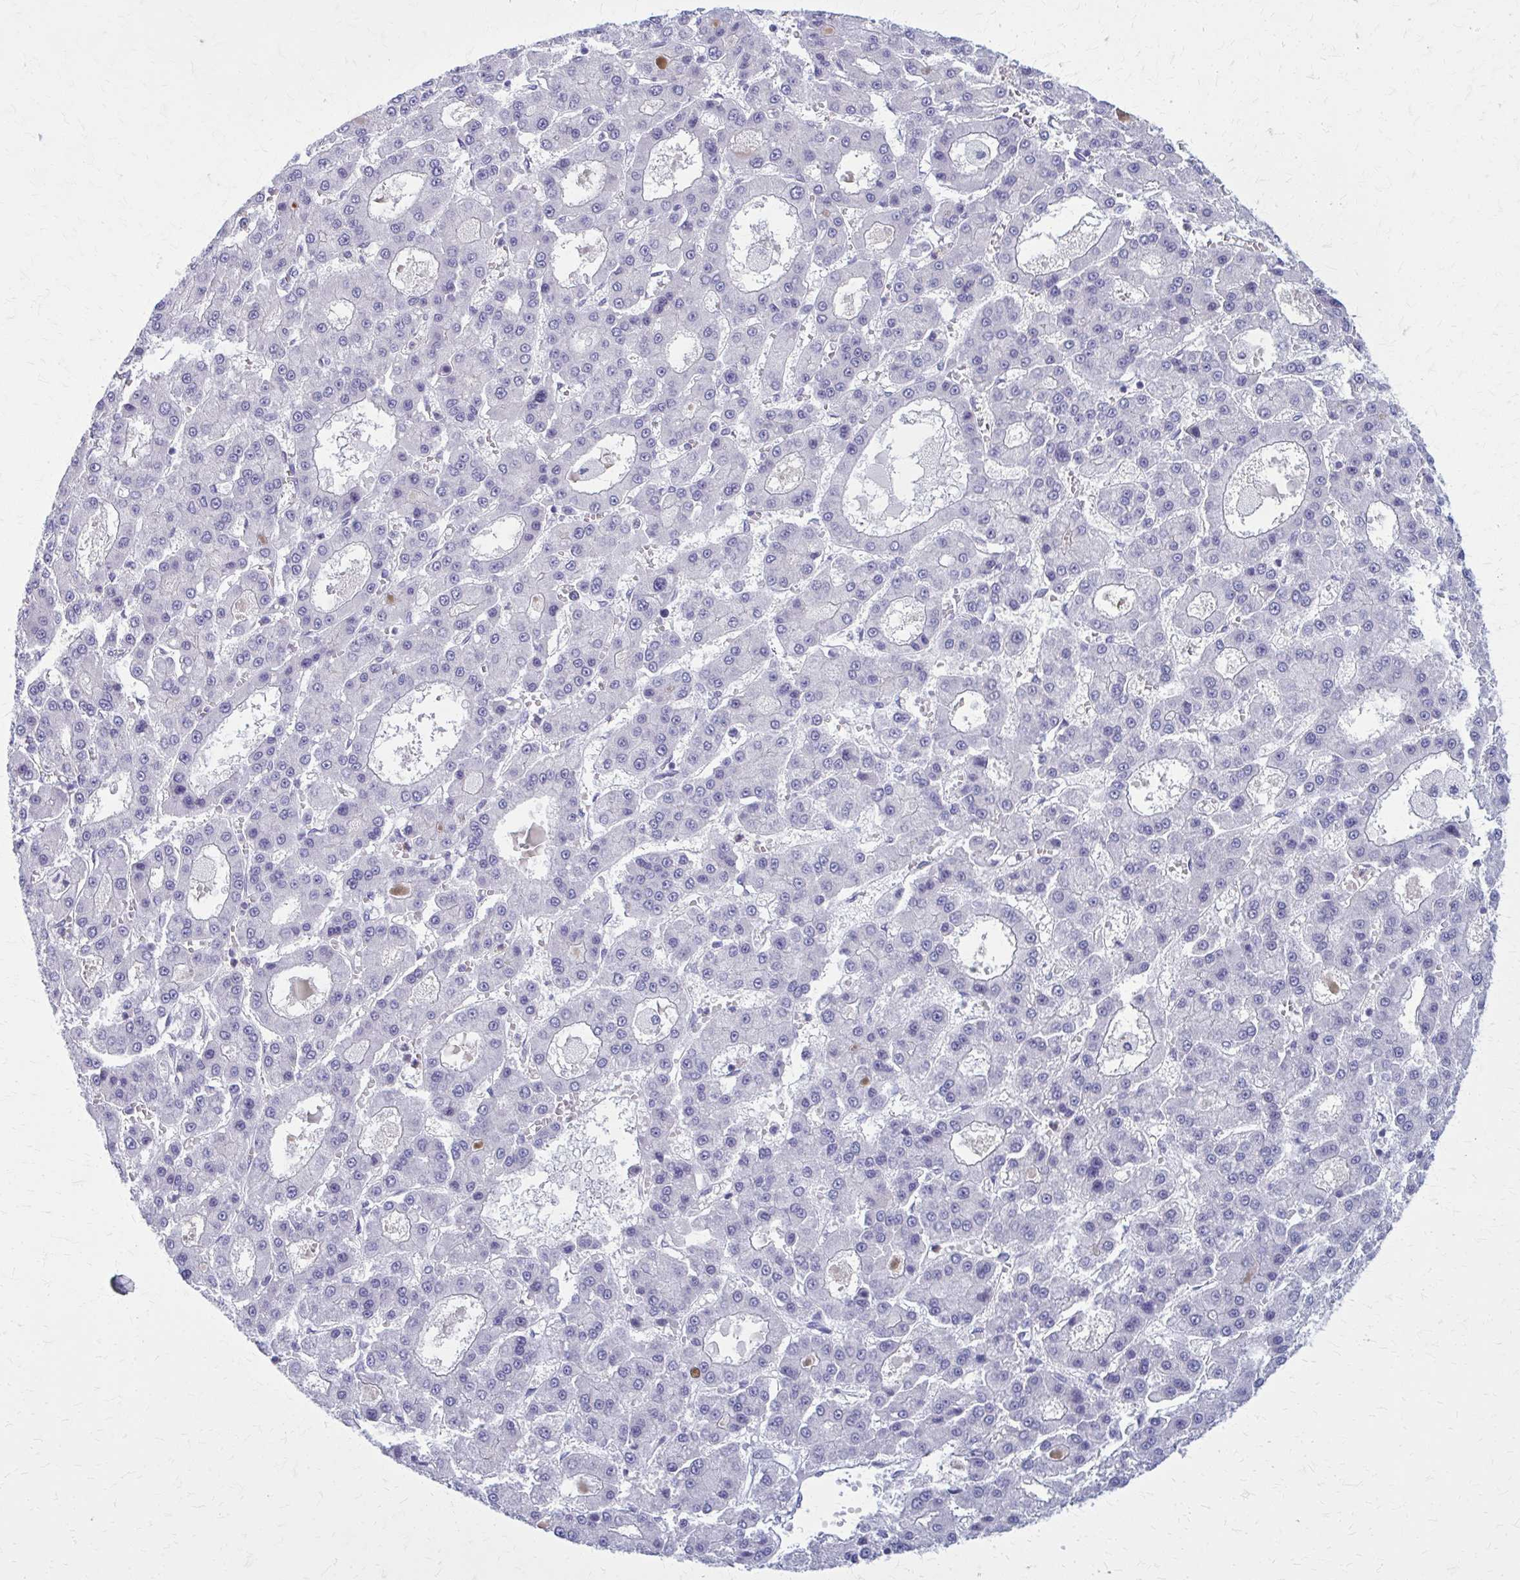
{"staining": {"intensity": "negative", "quantity": "none", "location": "none"}, "tissue": "liver cancer", "cell_type": "Tumor cells", "image_type": "cancer", "snomed": [{"axis": "morphology", "description": "Carcinoma, Hepatocellular, NOS"}, {"axis": "topography", "description": "Liver"}], "caption": "There is no significant staining in tumor cells of hepatocellular carcinoma (liver).", "gene": "PEDS1", "patient": {"sex": "male", "age": 70}}